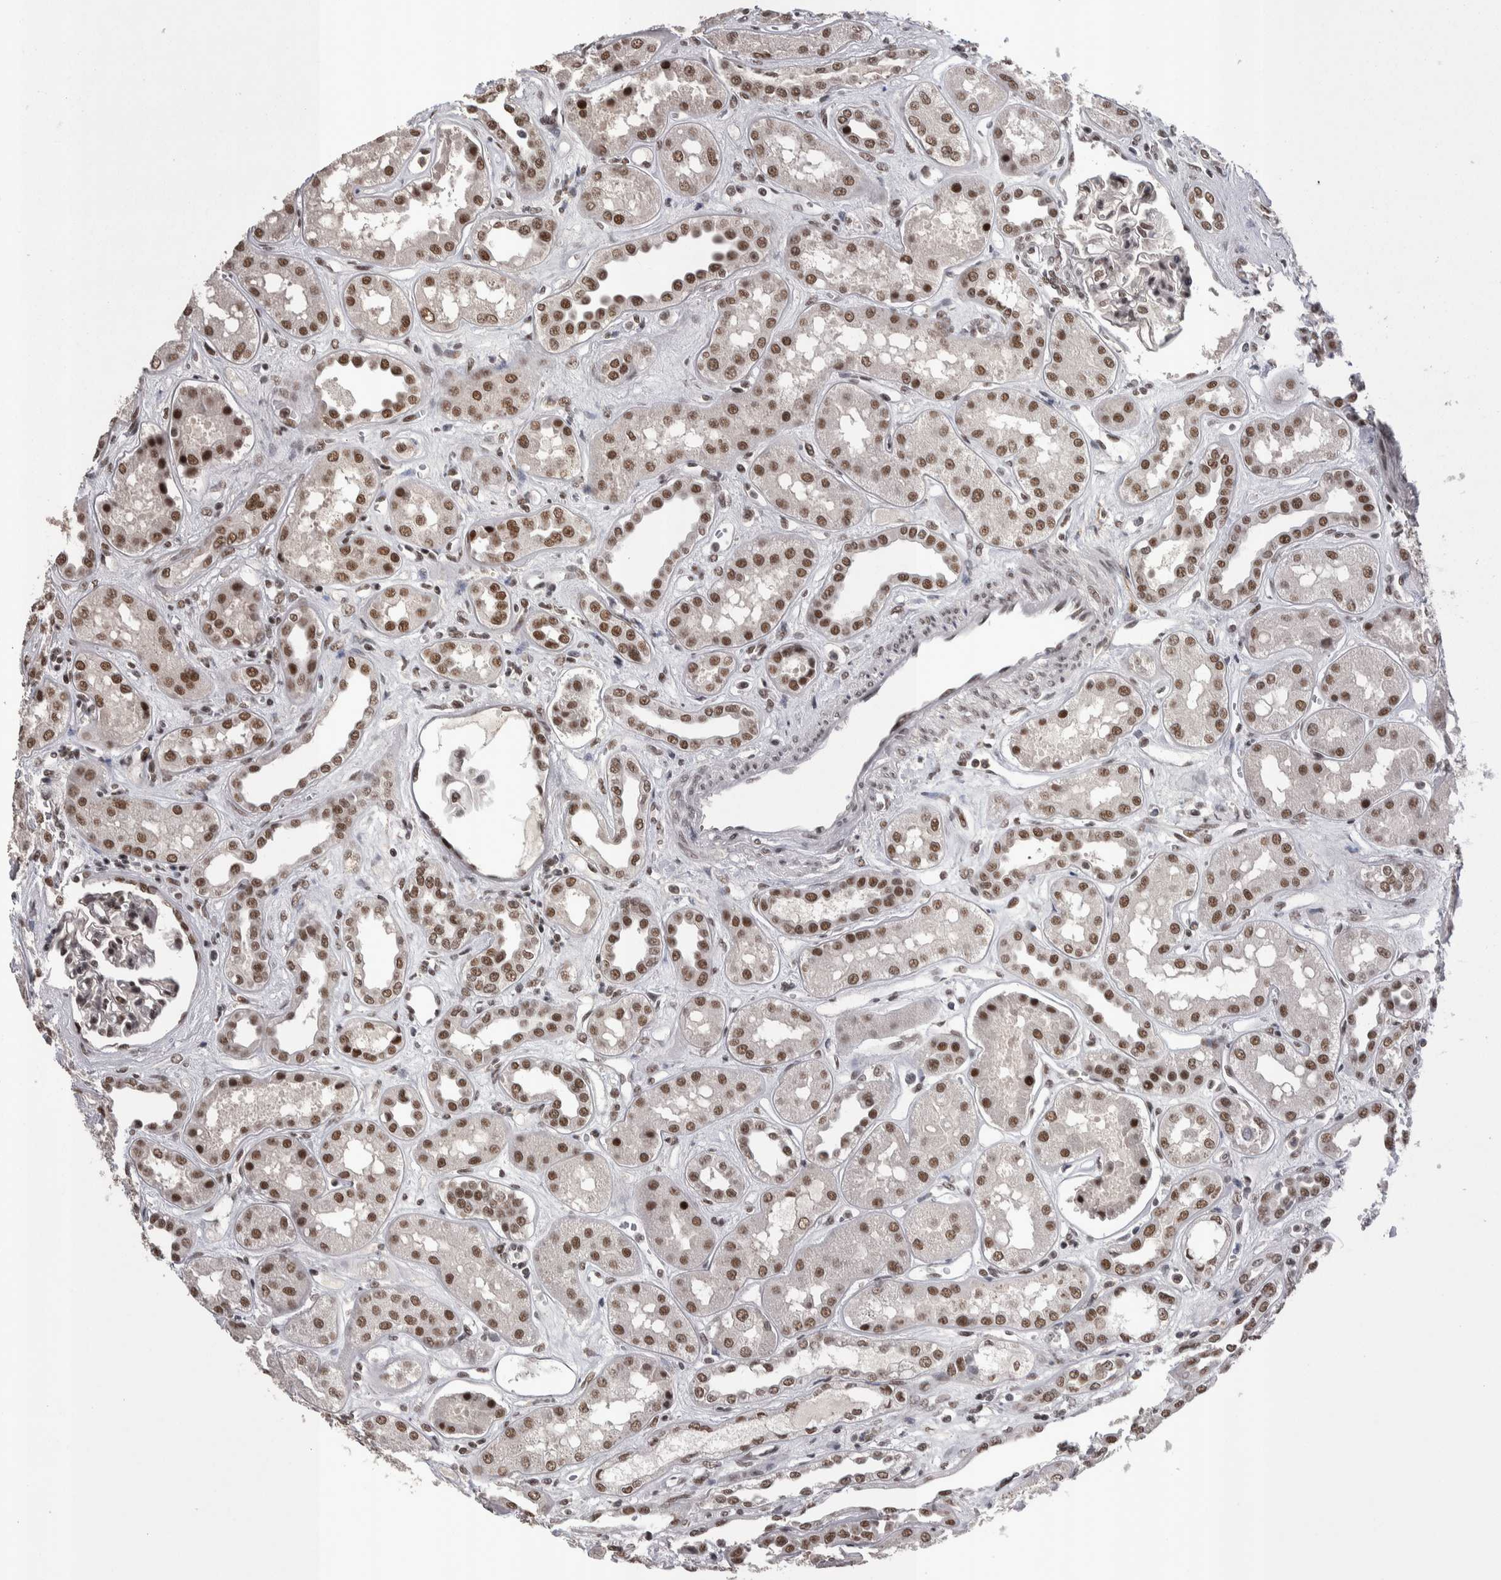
{"staining": {"intensity": "moderate", "quantity": ">75%", "location": "nuclear"}, "tissue": "kidney", "cell_type": "Cells in glomeruli", "image_type": "normal", "snomed": [{"axis": "morphology", "description": "Normal tissue, NOS"}, {"axis": "topography", "description": "Kidney"}], "caption": "Immunohistochemistry (IHC) image of unremarkable kidney: kidney stained using immunohistochemistry (IHC) demonstrates medium levels of moderate protein expression localized specifically in the nuclear of cells in glomeruli, appearing as a nuclear brown color.", "gene": "DMTF1", "patient": {"sex": "male", "age": 59}}